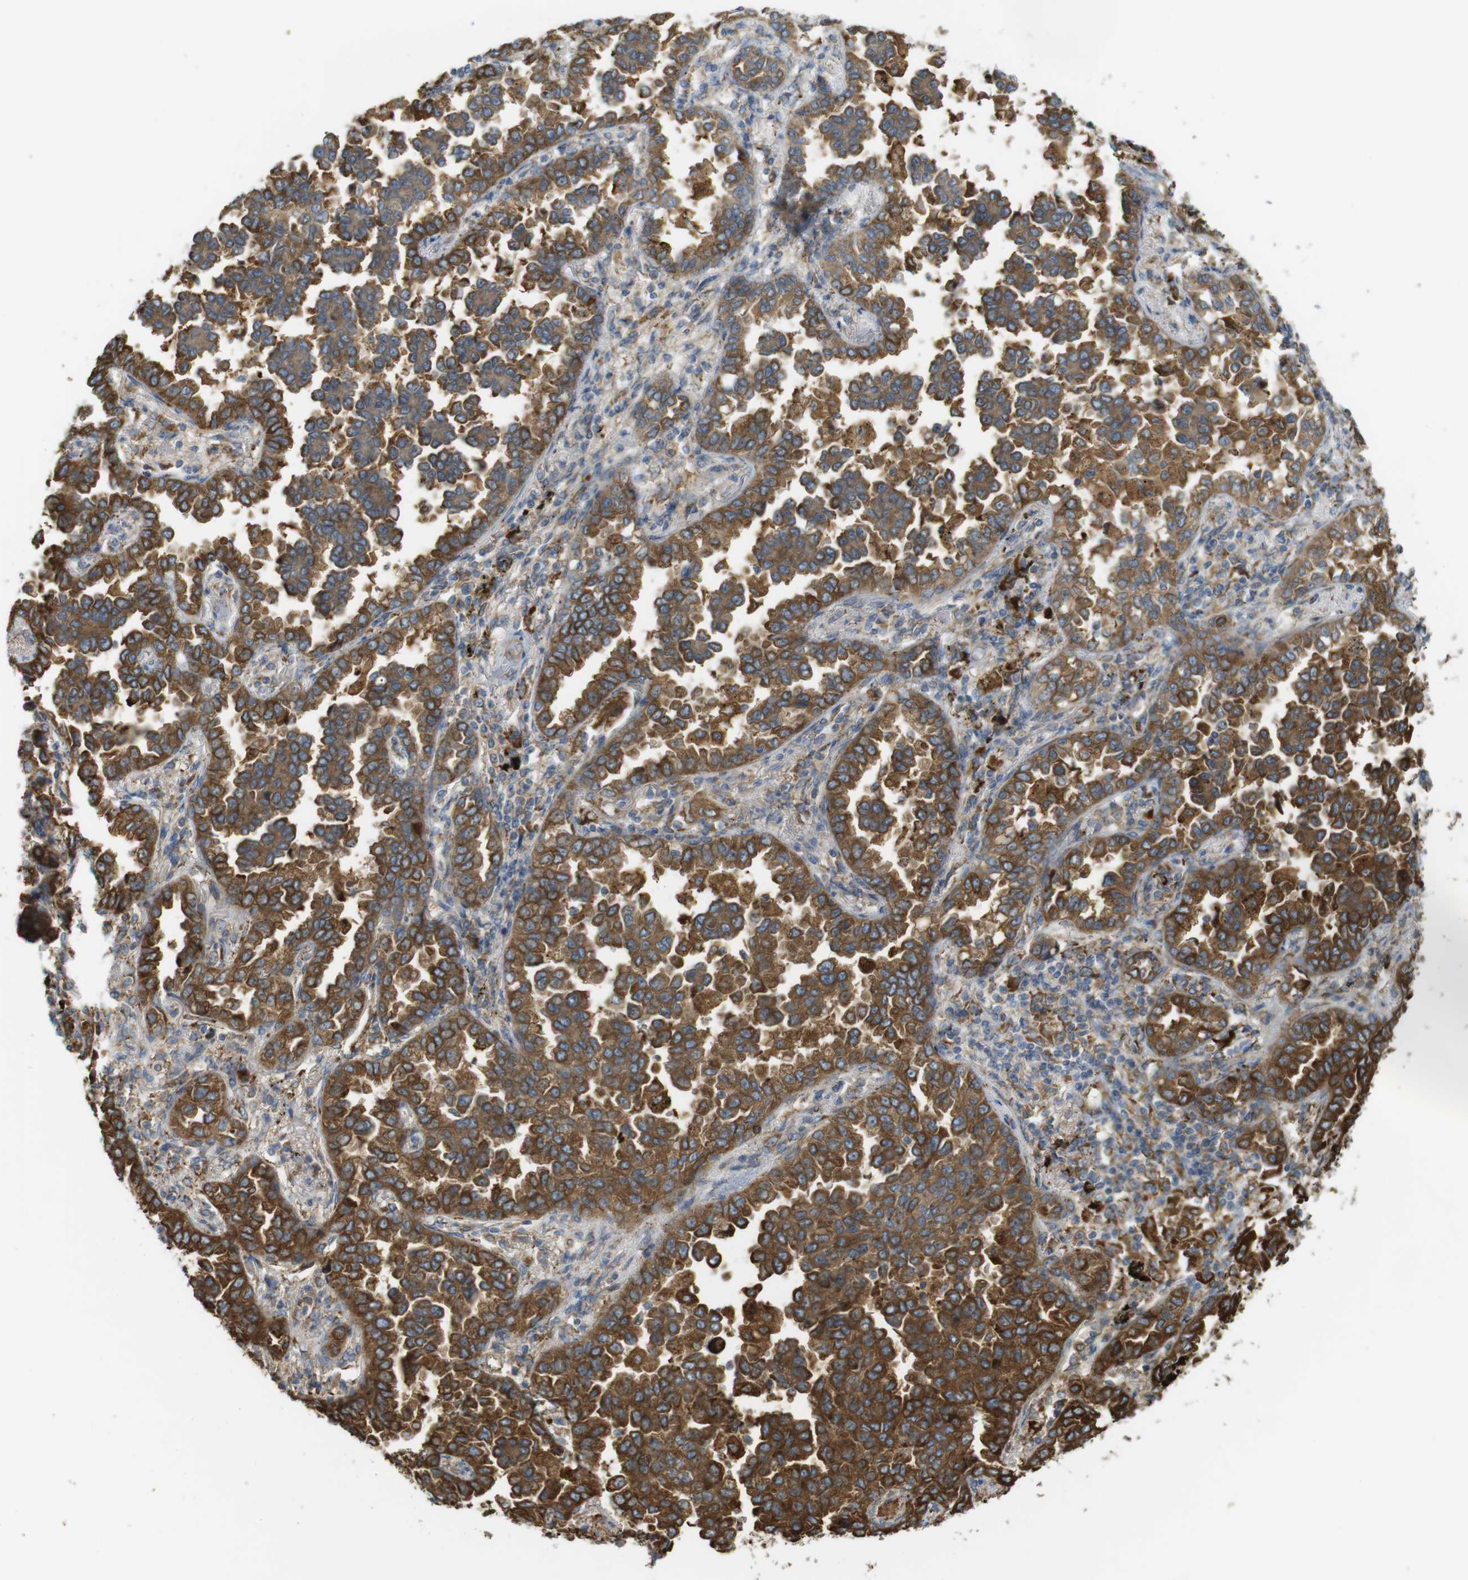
{"staining": {"intensity": "moderate", "quantity": ">75%", "location": "cytoplasmic/membranous"}, "tissue": "lung cancer", "cell_type": "Tumor cells", "image_type": "cancer", "snomed": [{"axis": "morphology", "description": "Normal tissue, NOS"}, {"axis": "morphology", "description": "Adenocarcinoma, NOS"}, {"axis": "topography", "description": "Lung"}], "caption": "A histopathology image of human adenocarcinoma (lung) stained for a protein demonstrates moderate cytoplasmic/membranous brown staining in tumor cells.", "gene": "MBOAT2", "patient": {"sex": "male", "age": 59}}